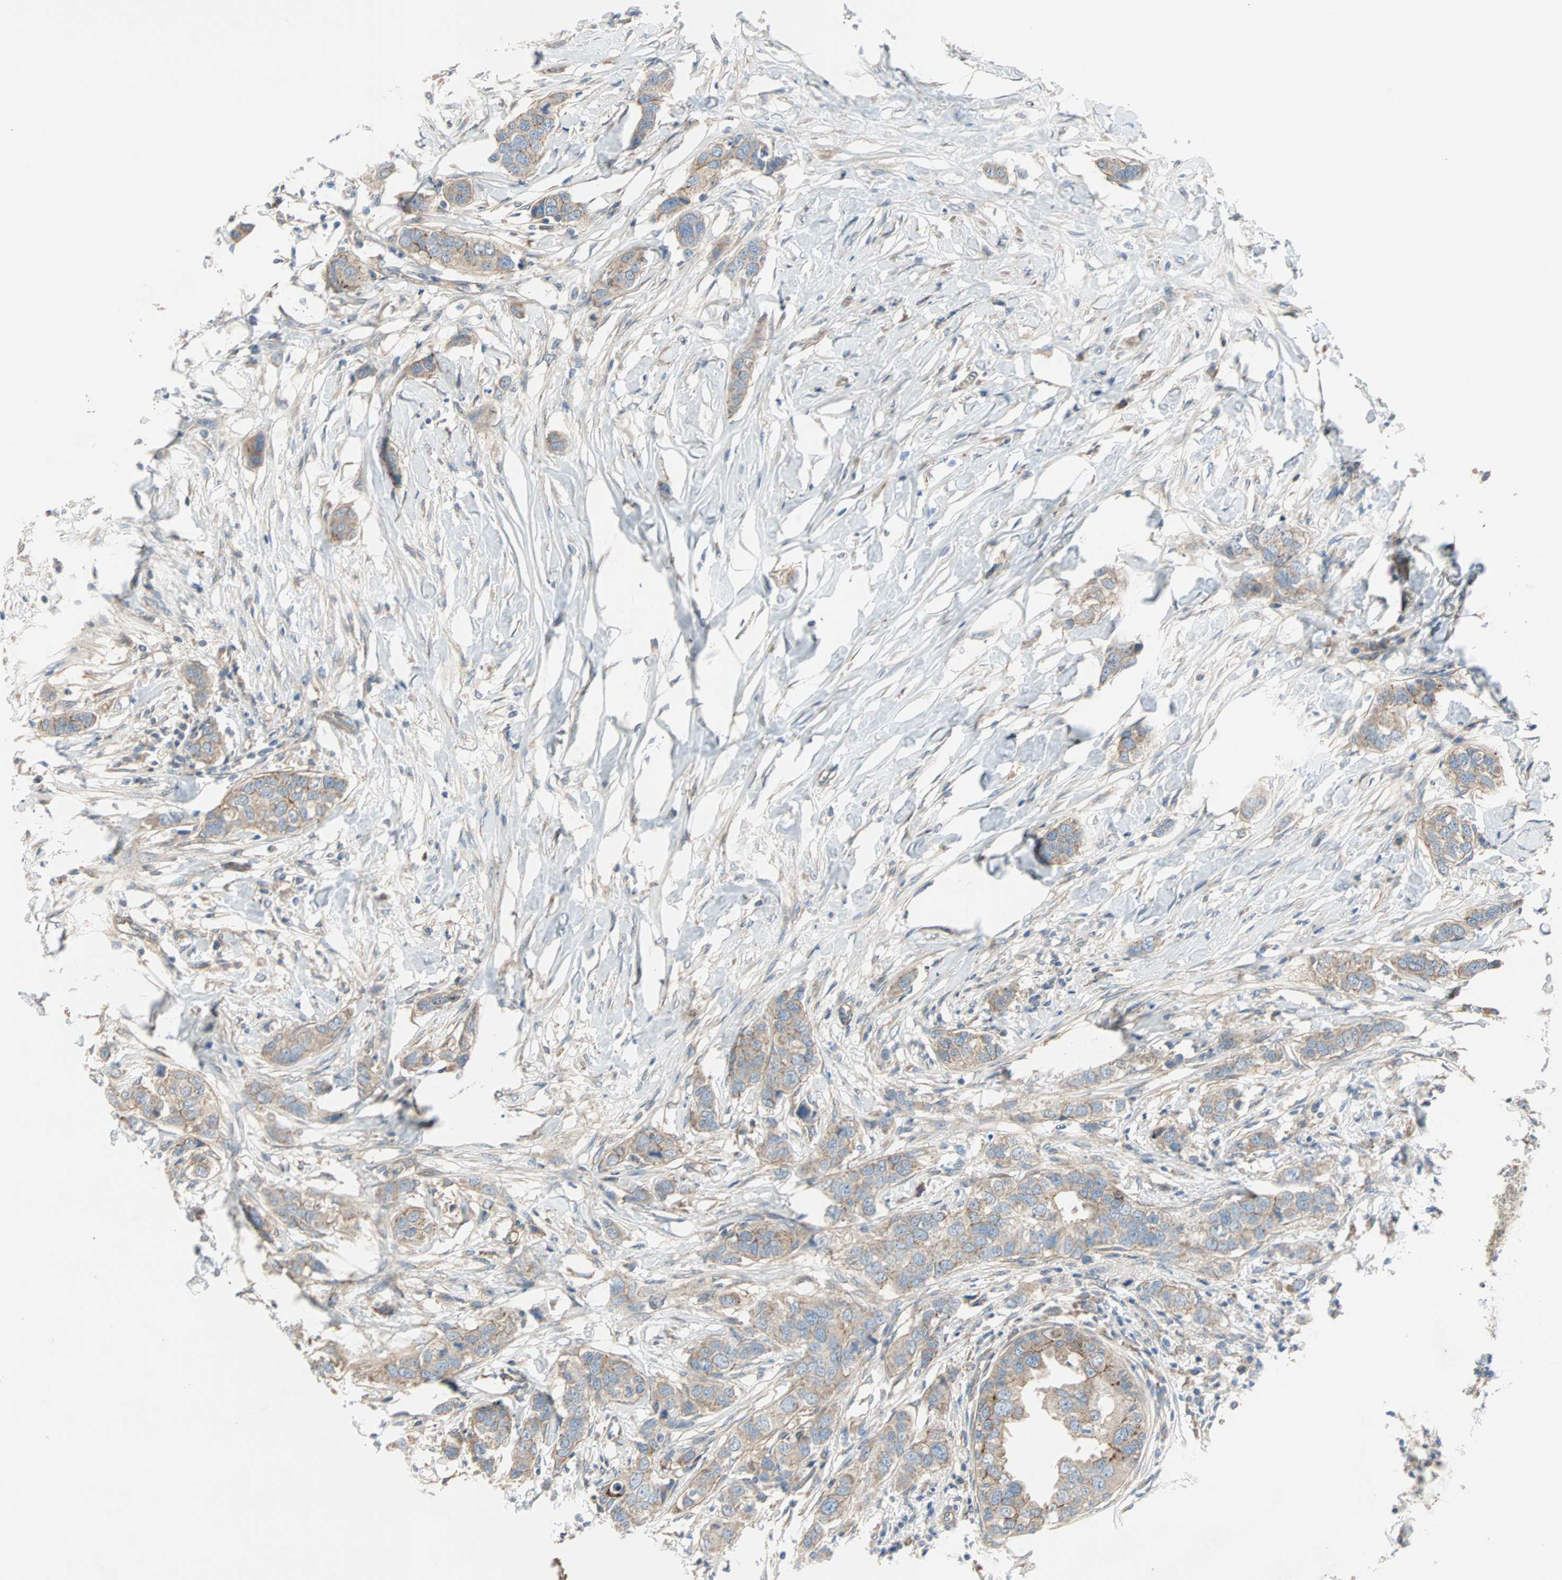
{"staining": {"intensity": "weak", "quantity": ">75%", "location": "cytoplasmic/membranous"}, "tissue": "breast cancer", "cell_type": "Tumor cells", "image_type": "cancer", "snomed": [{"axis": "morphology", "description": "Duct carcinoma"}, {"axis": "topography", "description": "Breast"}], "caption": "Immunohistochemistry (IHC) (DAB) staining of invasive ductal carcinoma (breast) shows weak cytoplasmic/membranous protein staining in about >75% of tumor cells.", "gene": "PDE8A", "patient": {"sex": "female", "age": 50}}